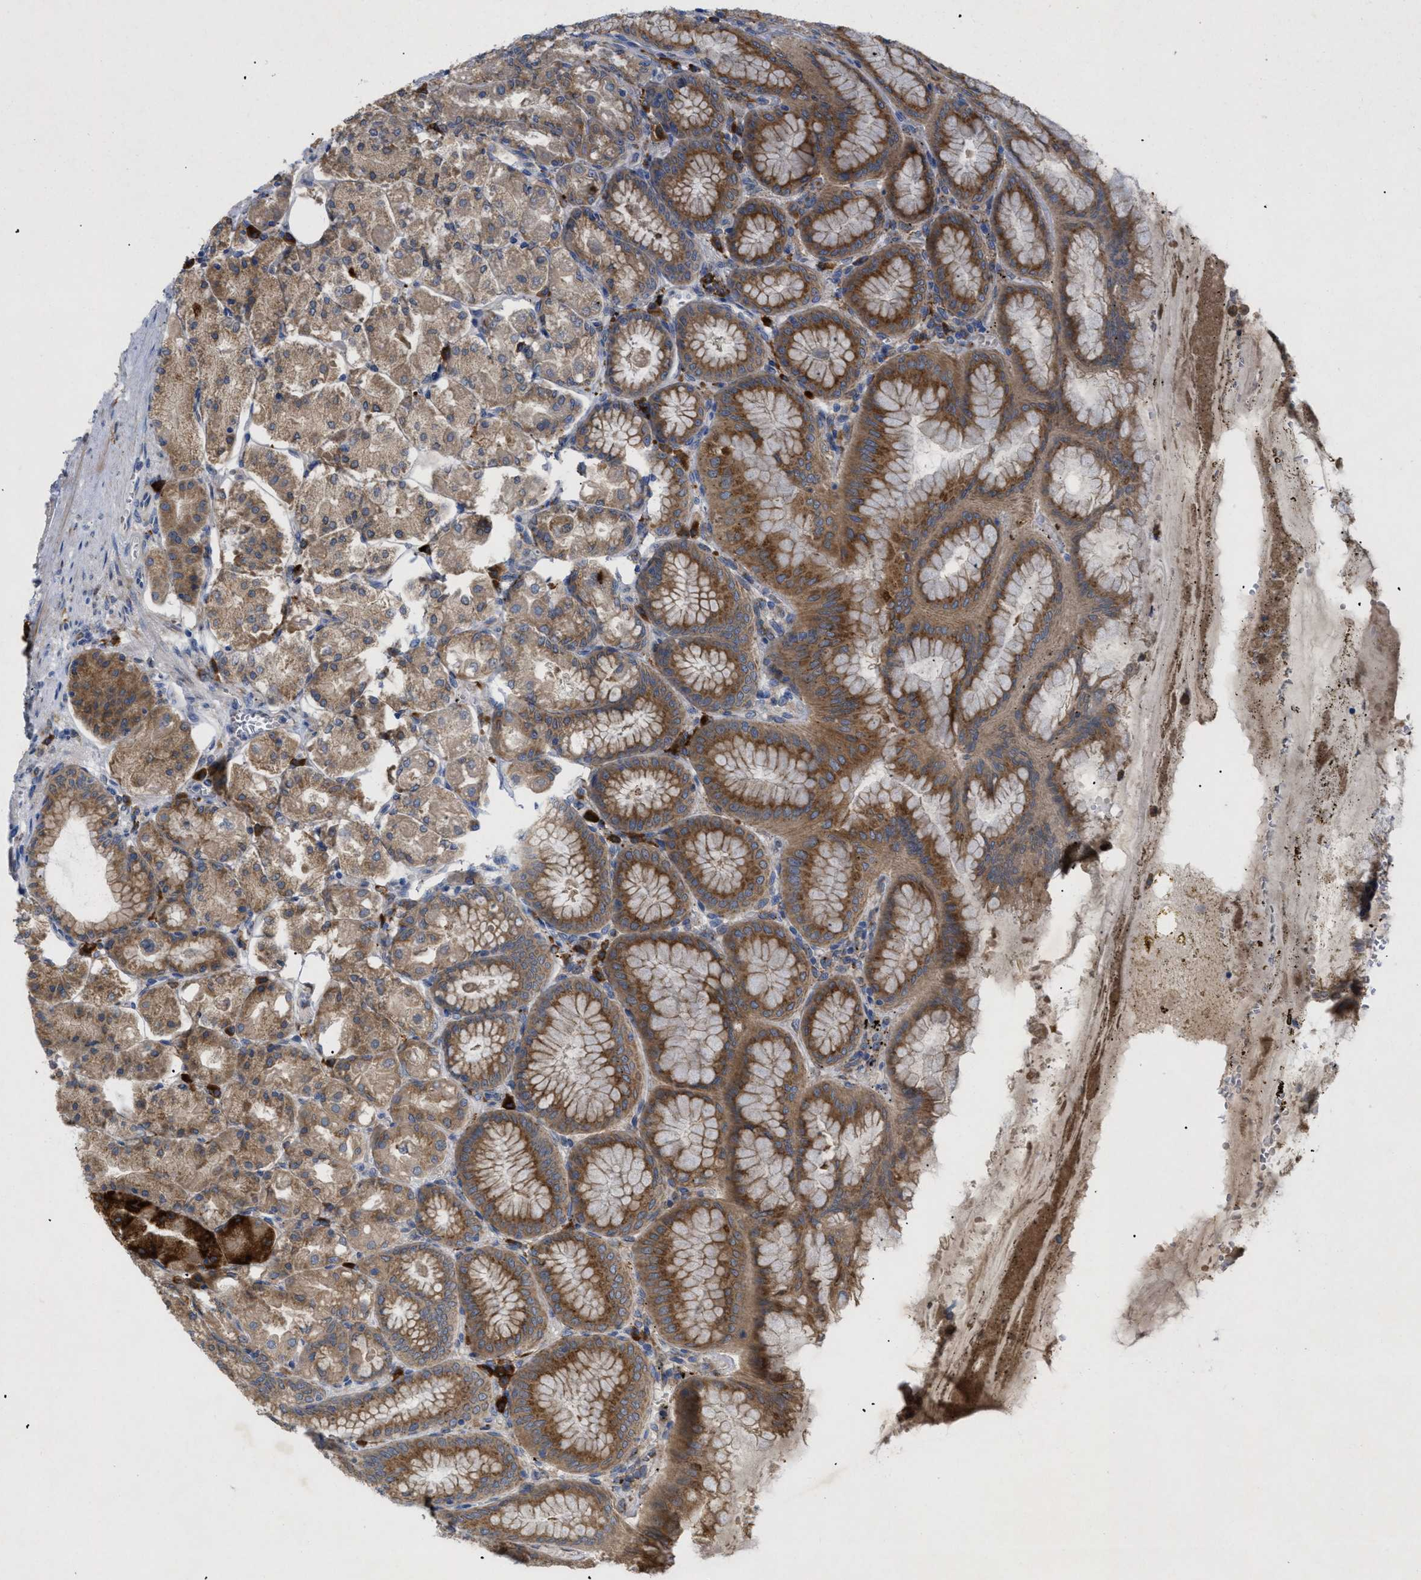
{"staining": {"intensity": "moderate", "quantity": ">75%", "location": "cytoplasmic/membranous"}, "tissue": "stomach", "cell_type": "Glandular cells", "image_type": "normal", "snomed": [{"axis": "morphology", "description": "Normal tissue, NOS"}, {"axis": "topography", "description": "Stomach, lower"}], "caption": "Stomach stained for a protein shows moderate cytoplasmic/membranous positivity in glandular cells. (brown staining indicates protein expression, while blue staining denotes nuclei).", "gene": "SLC50A1", "patient": {"sex": "male", "age": 71}}